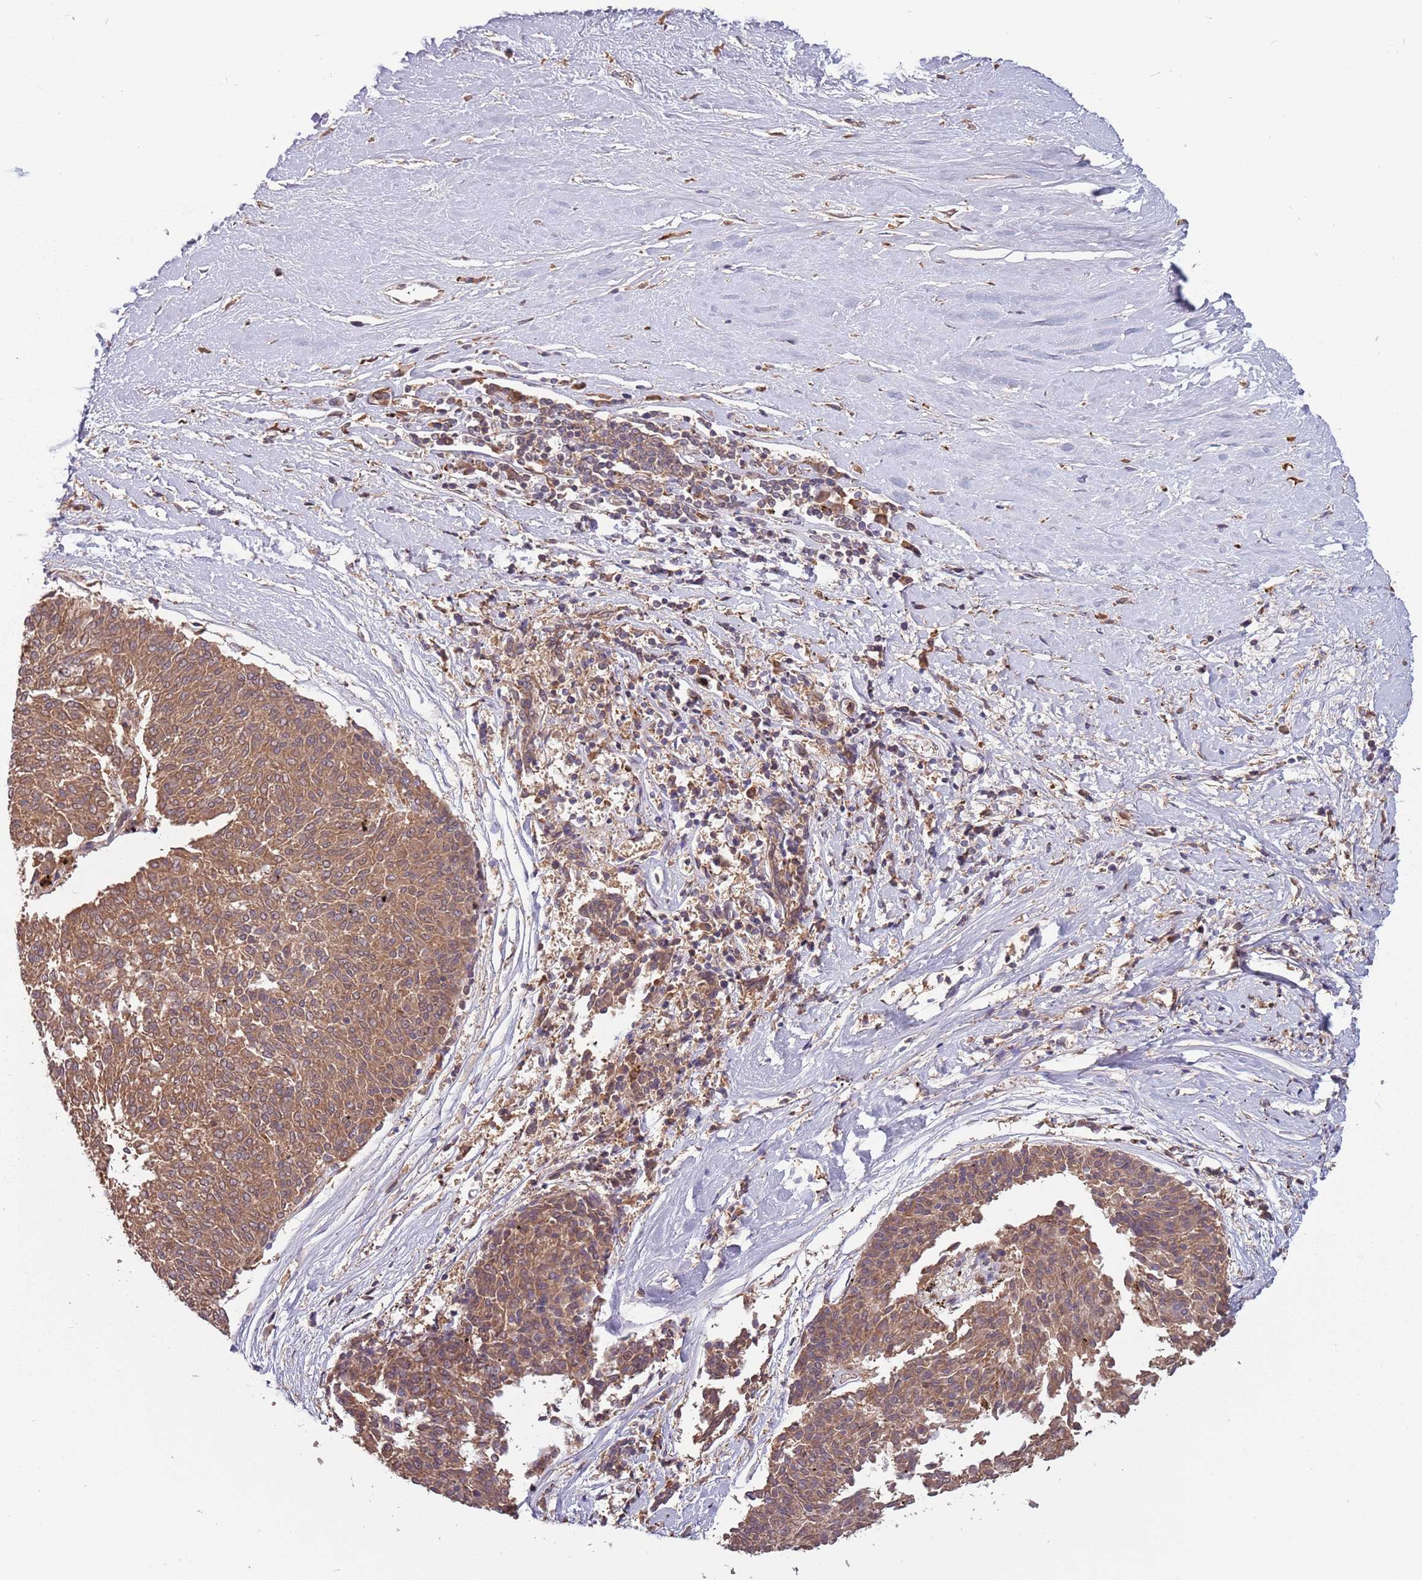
{"staining": {"intensity": "moderate", "quantity": ">75%", "location": "cytoplasmic/membranous"}, "tissue": "melanoma", "cell_type": "Tumor cells", "image_type": "cancer", "snomed": [{"axis": "morphology", "description": "Malignant melanoma, NOS"}, {"axis": "topography", "description": "Skin"}], "caption": "Protein expression analysis of malignant melanoma shows moderate cytoplasmic/membranous staining in about >75% of tumor cells.", "gene": "USP32", "patient": {"sex": "female", "age": 72}}